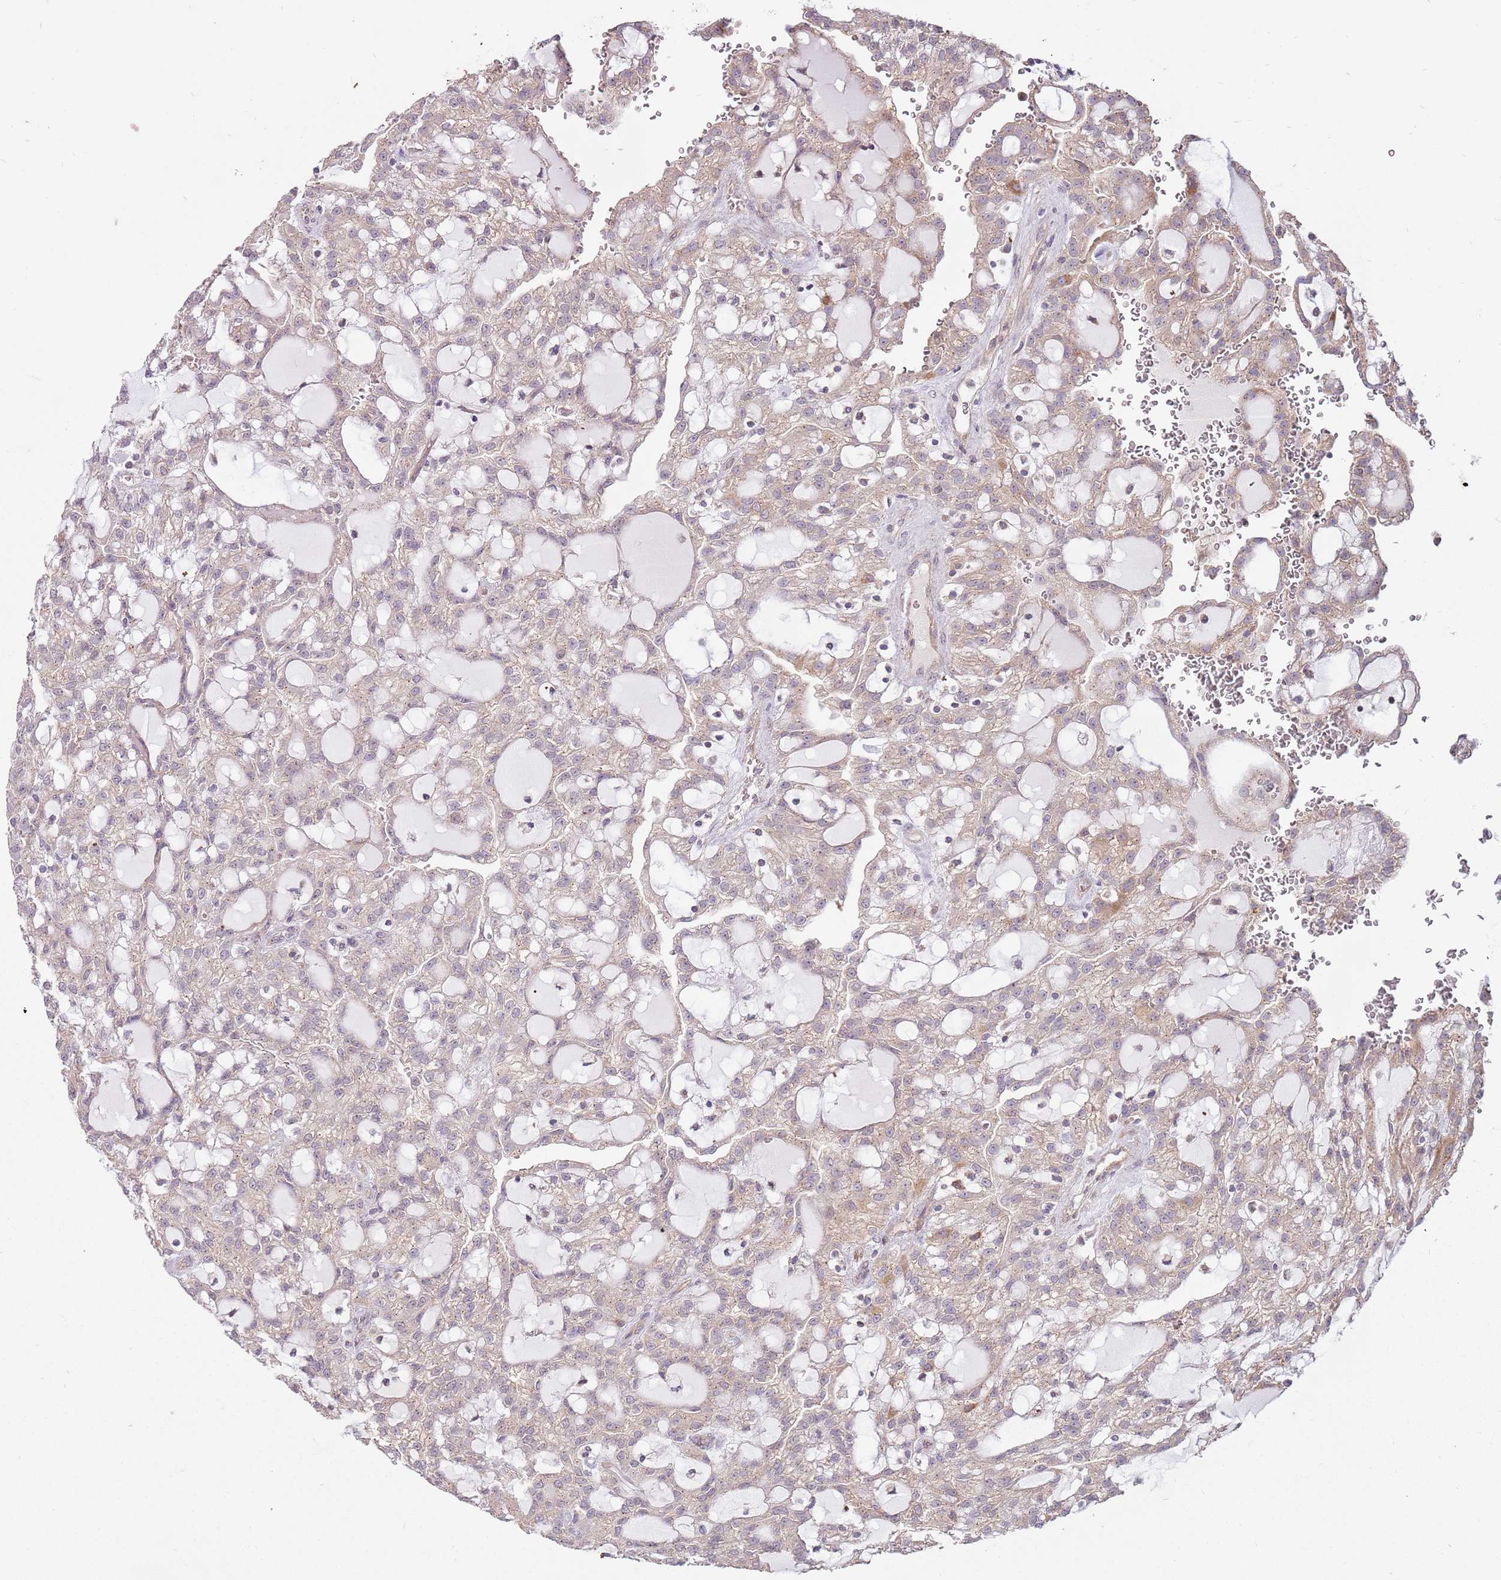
{"staining": {"intensity": "weak", "quantity": "25%-75%", "location": "cytoplasmic/membranous"}, "tissue": "renal cancer", "cell_type": "Tumor cells", "image_type": "cancer", "snomed": [{"axis": "morphology", "description": "Adenocarcinoma, NOS"}, {"axis": "topography", "description": "Kidney"}], "caption": "Weak cytoplasmic/membranous protein expression is seen in approximately 25%-75% of tumor cells in renal cancer. Ihc stains the protein in brown and the nuclei are stained blue.", "gene": "SPATA31D1", "patient": {"sex": "male", "age": 63}}